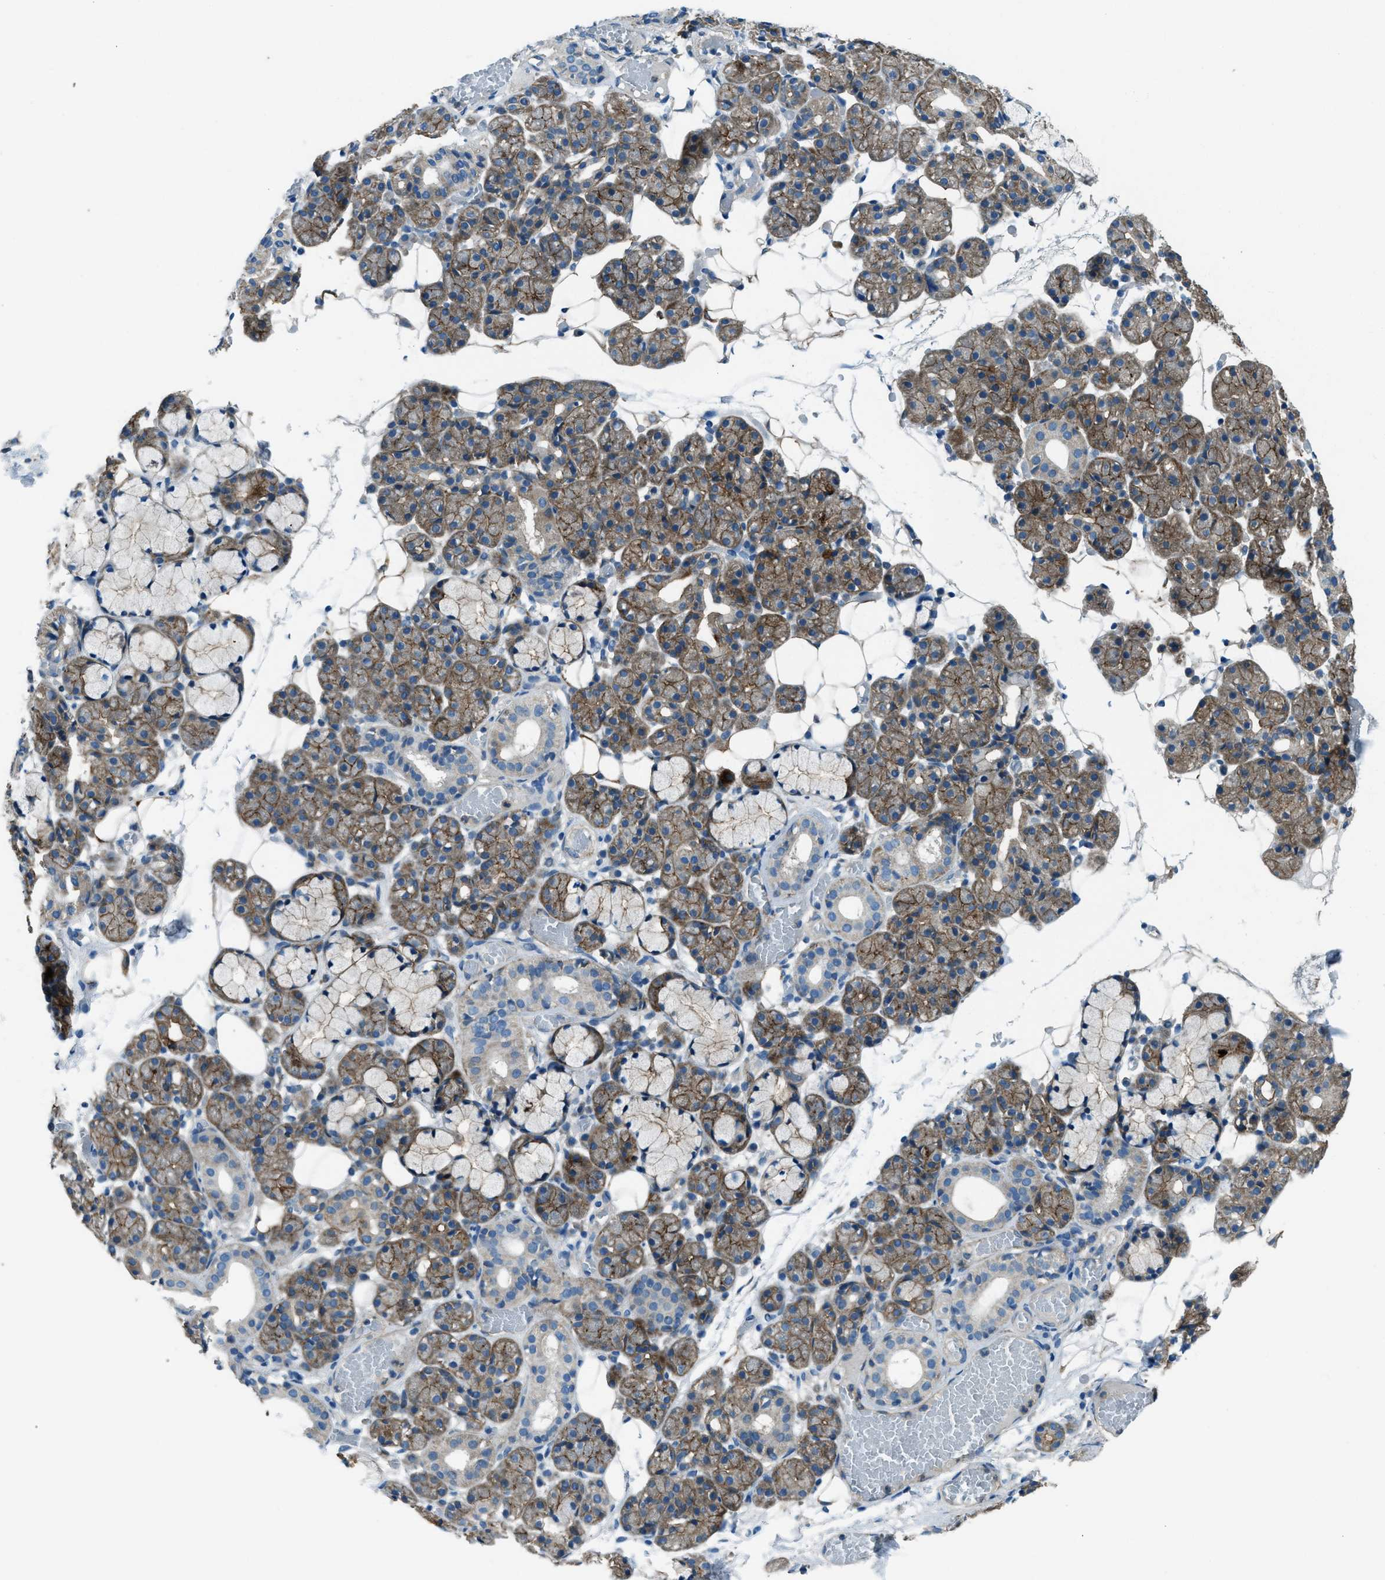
{"staining": {"intensity": "moderate", "quantity": "25%-75%", "location": "cytoplasmic/membranous"}, "tissue": "salivary gland", "cell_type": "Glandular cells", "image_type": "normal", "snomed": [{"axis": "morphology", "description": "Normal tissue, NOS"}, {"axis": "topography", "description": "Salivary gland"}], "caption": "IHC (DAB (3,3'-diaminobenzidine)) staining of benign human salivary gland reveals moderate cytoplasmic/membranous protein staining in approximately 25%-75% of glandular cells.", "gene": "SVIL", "patient": {"sex": "male", "age": 63}}